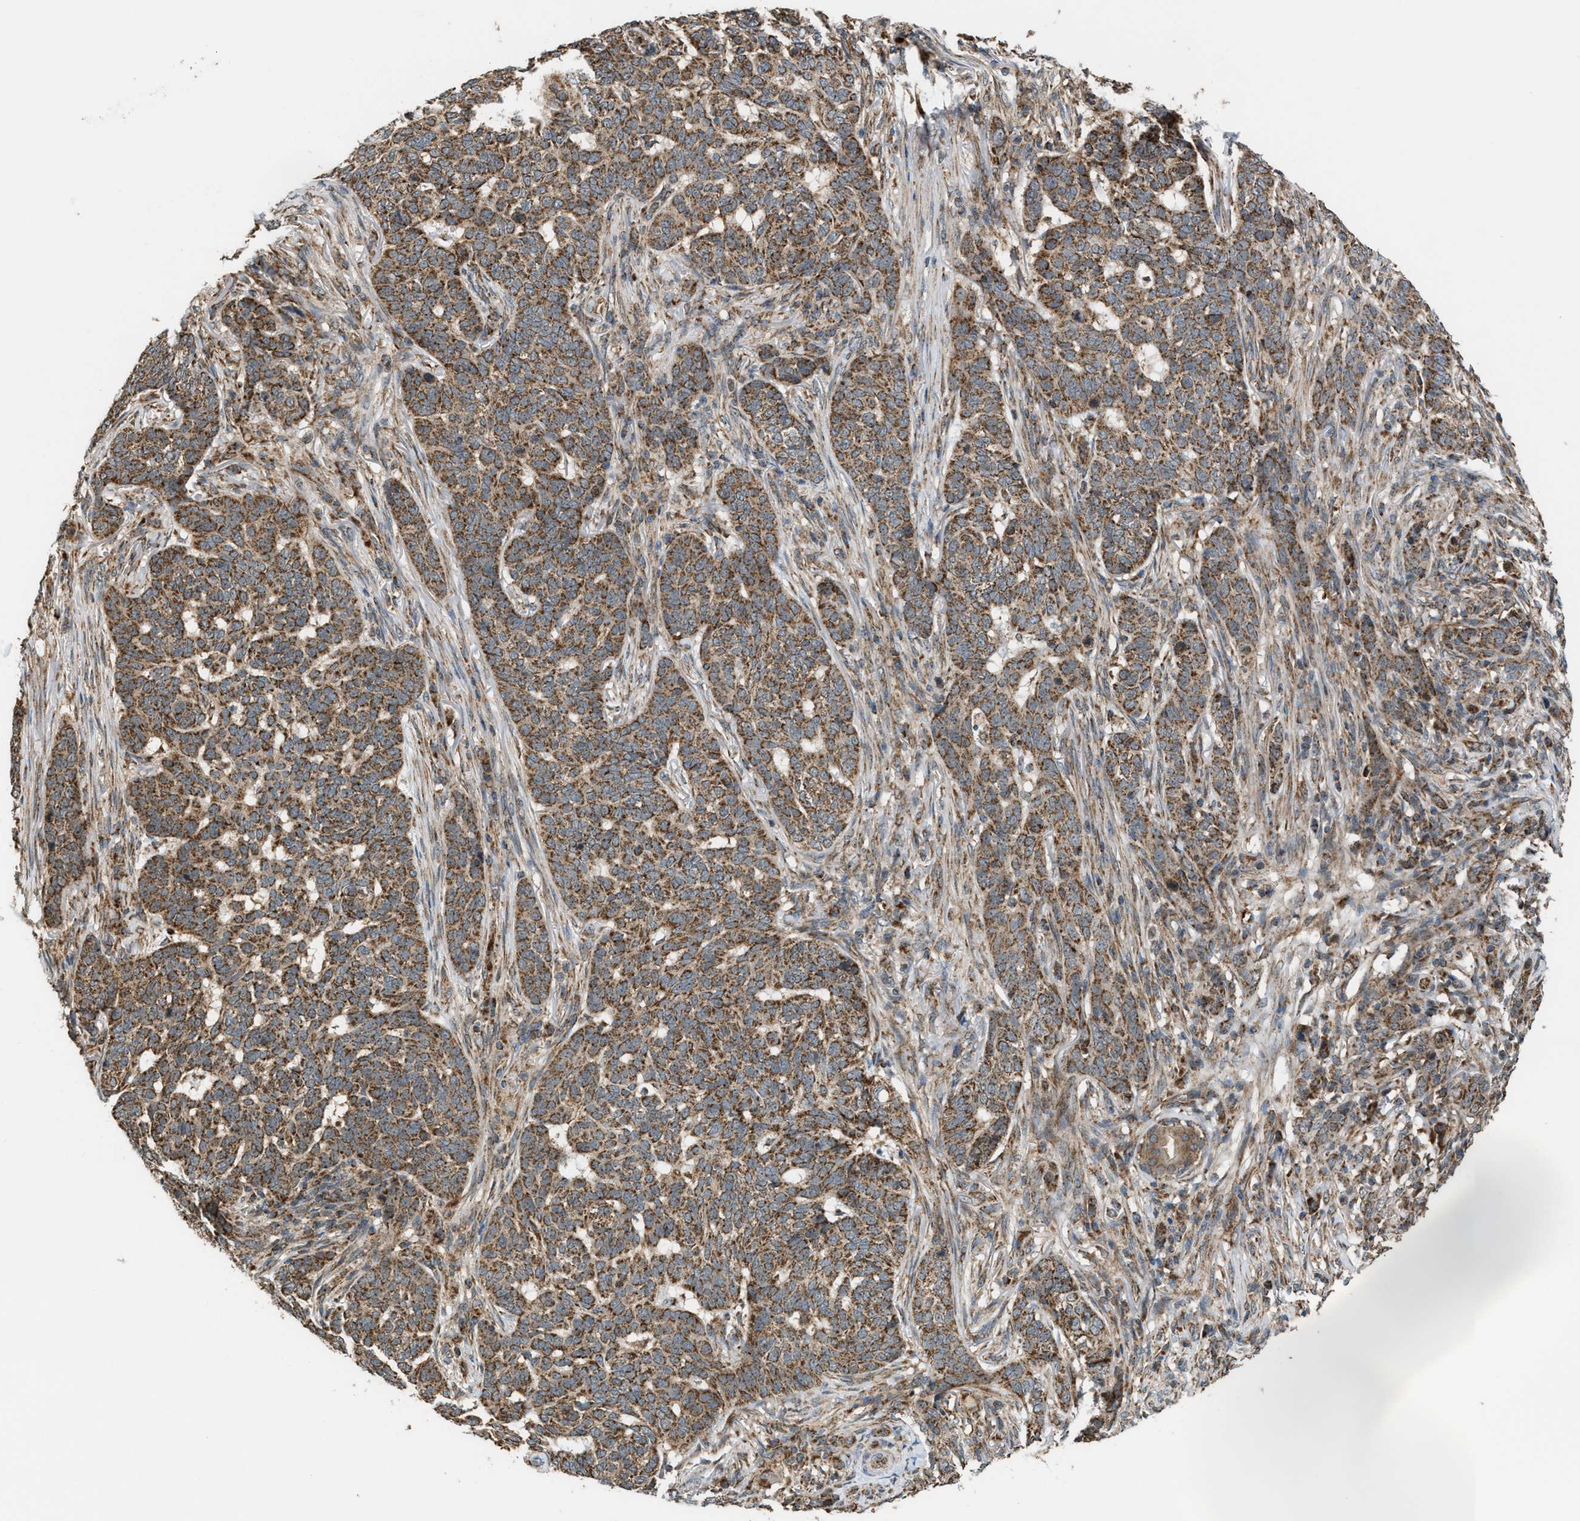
{"staining": {"intensity": "moderate", "quantity": ">75%", "location": "cytoplasmic/membranous"}, "tissue": "skin cancer", "cell_type": "Tumor cells", "image_type": "cancer", "snomed": [{"axis": "morphology", "description": "Basal cell carcinoma"}, {"axis": "topography", "description": "Skin"}], "caption": "This is a micrograph of immunohistochemistry (IHC) staining of skin cancer (basal cell carcinoma), which shows moderate expression in the cytoplasmic/membranous of tumor cells.", "gene": "SGSM2", "patient": {"sex": "male", "age": 85}}